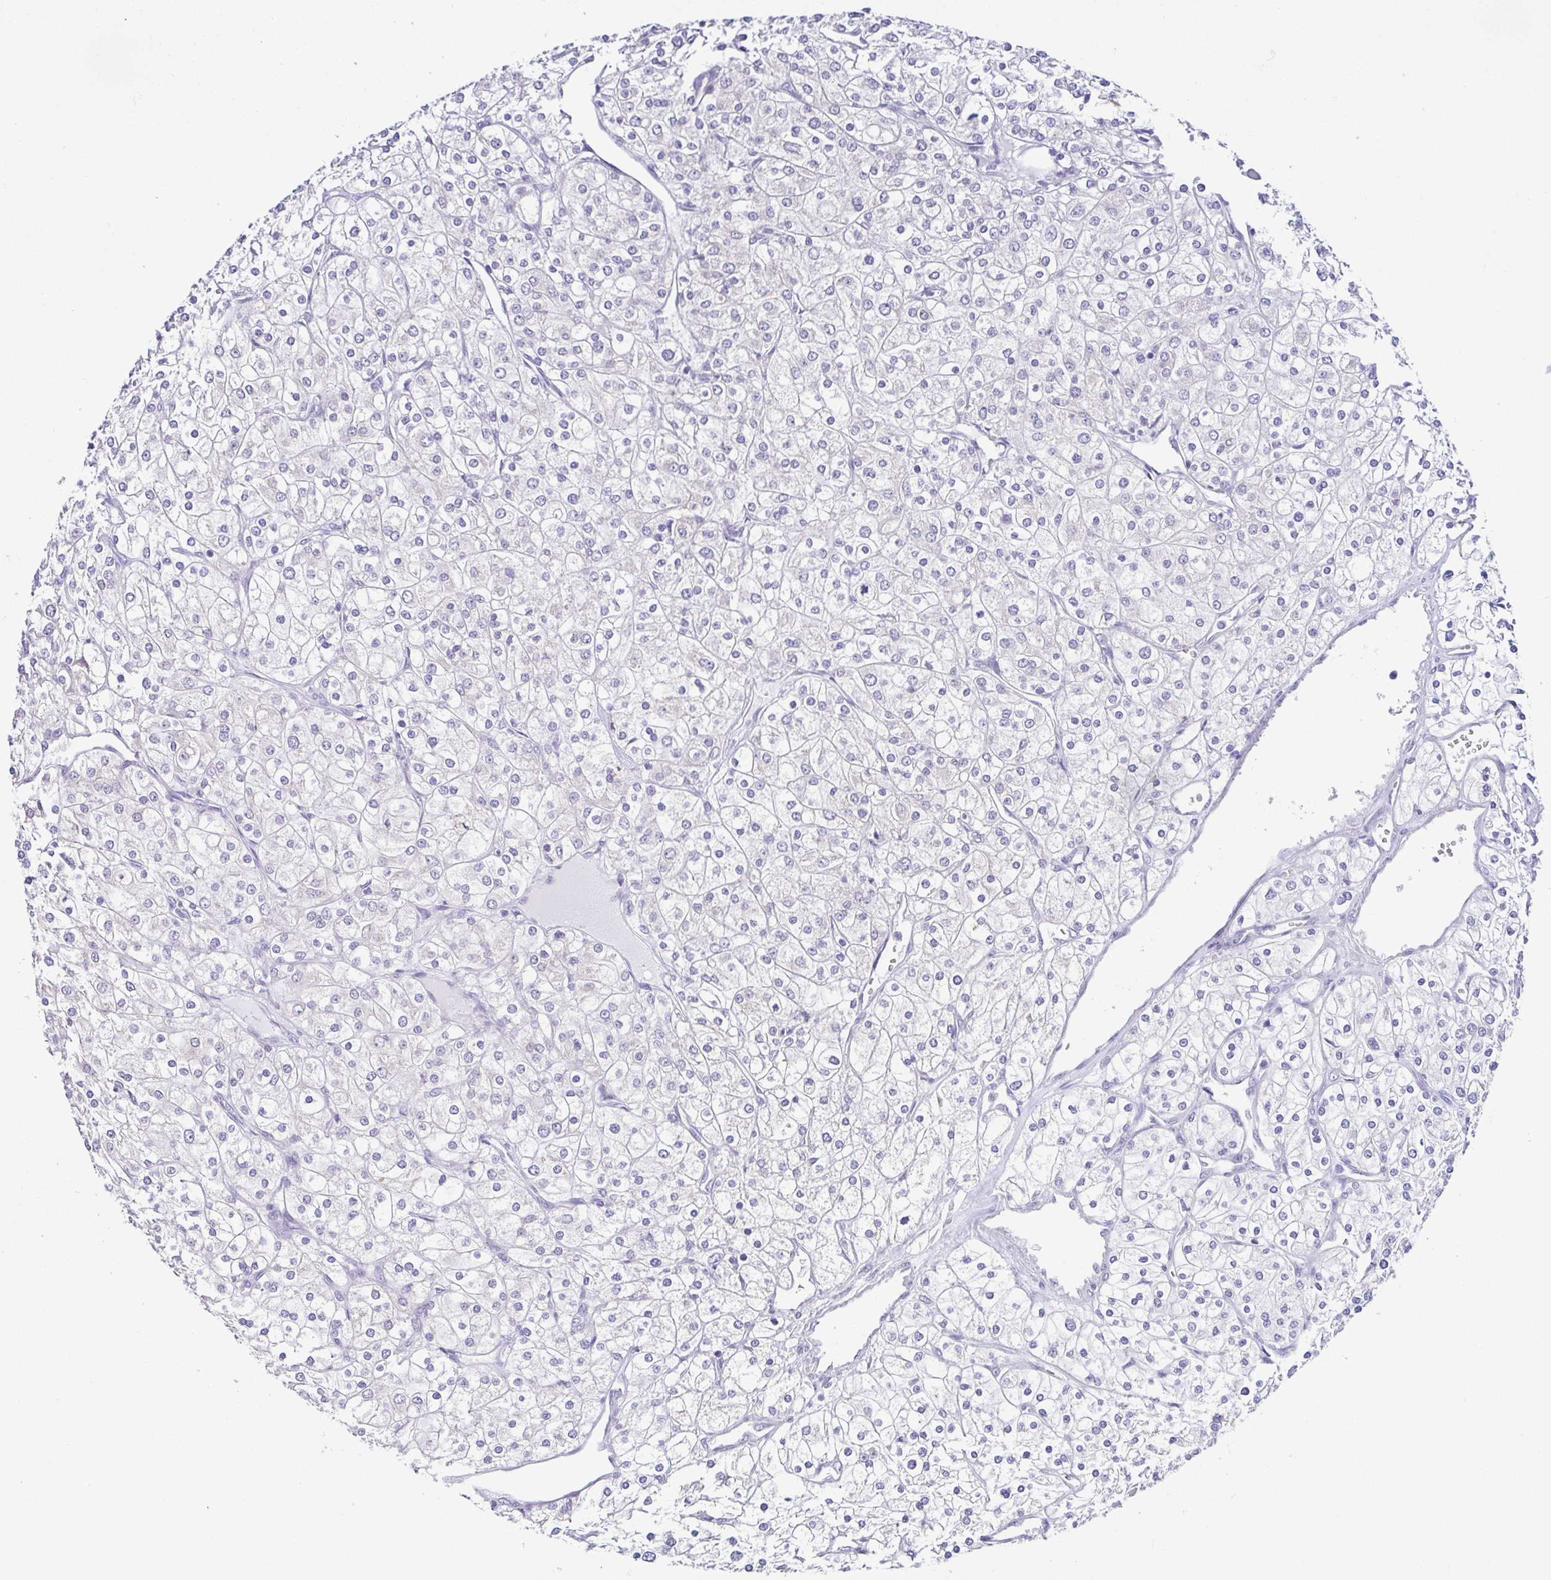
{"staining": {"intensity": "negative", "quantity": "none", "location": "none"}, "tissue": "renal cancer", "cell_type": "Tumor cells", "image_type": "cancer", "snomed": [{"axis": "morphology", "description": "Adenocarcinoma, NOS"}, {"axis": "topography", "description": "Kidney"}], "caption": "This is an immunohistochemistry (IHC) photomicrograph of renal cancer (adenocarcinoma). There is no staining in tumor cells.", "gene": "RDH11", "patient": {"sex": "male", "age": 80}}